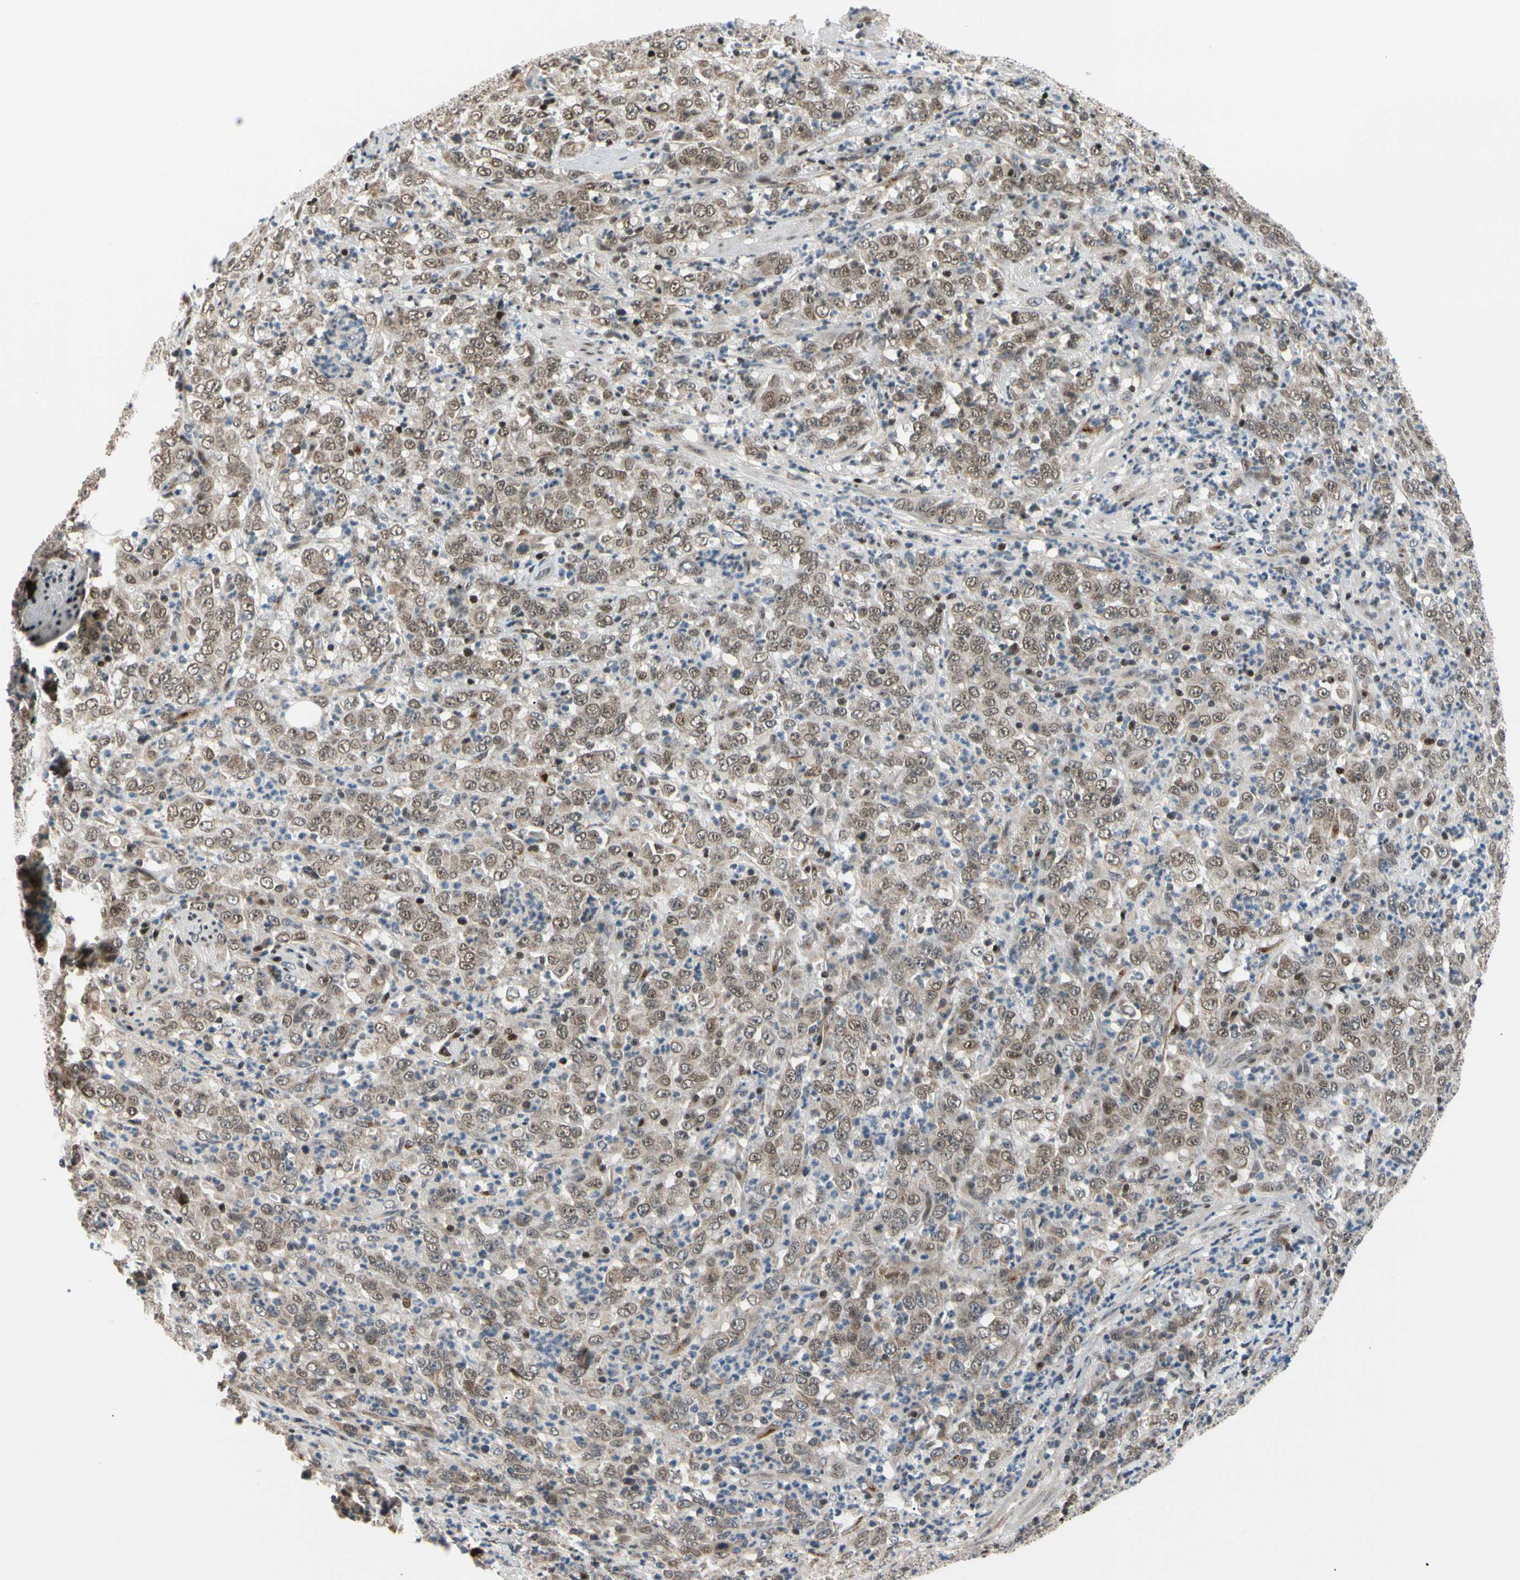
{"staining": {"intensity": "moderate", "quantity": "25%-75%", "location": "nuclear"}, "tissue": "stomach cancer", "cell_type": "Tumor cells", "image_type": "cancer", "snomed": [{"axis": "morphology", "description": "Adenocarcinoma, NOS"}, {"axis": "topography", "description": "Stomach, lower"}], "caption": "About 25%-75% of tumor cells in human stomach adenocarcinoma exhibit moderate nuclear protein positivity as visualized by brown immunohistochemical staining.", "gene": "E2F1", "patient": {"sex": "female", "age": 71}}